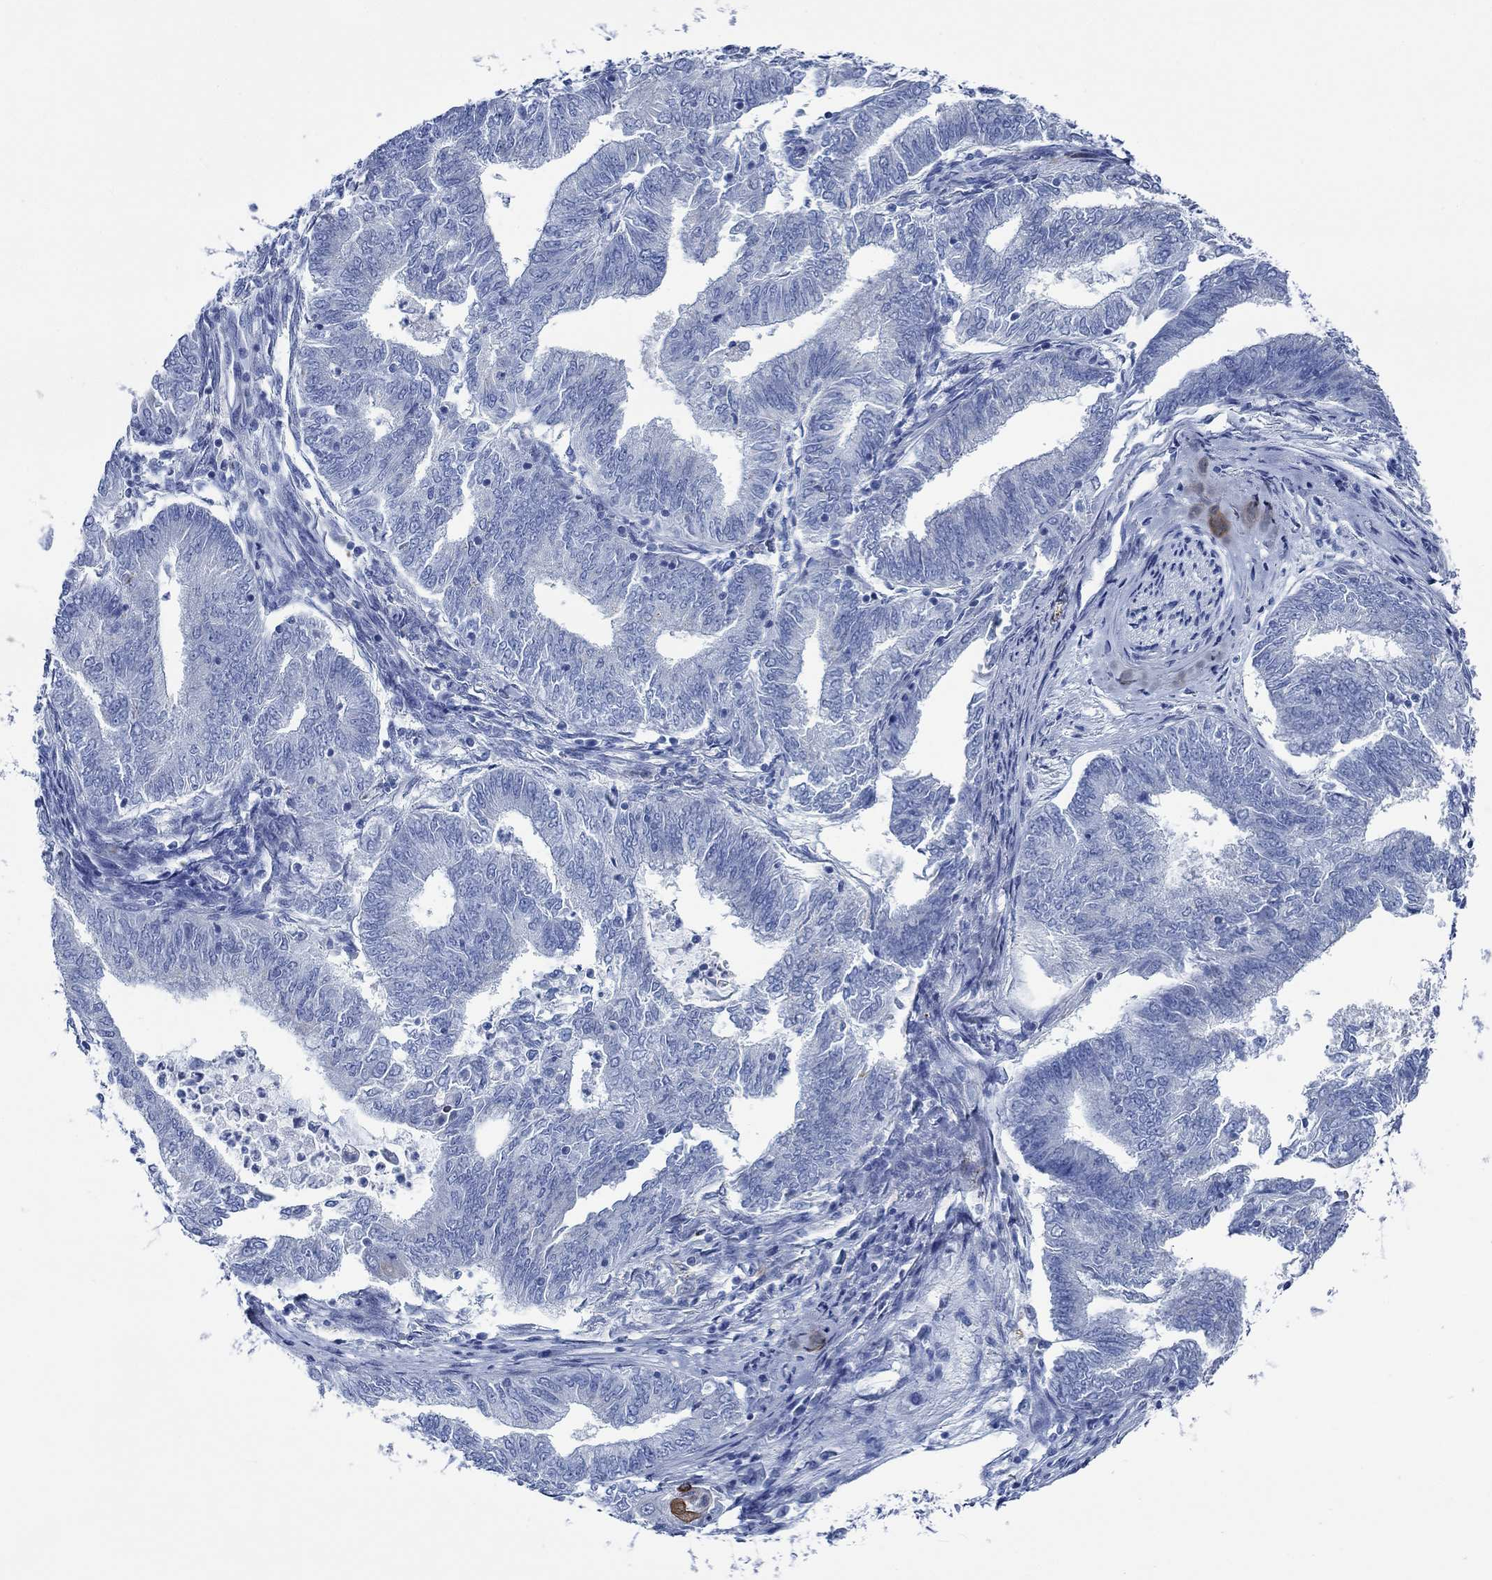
{"staining": {"intensity": "negative", "quantity": "none", "location": "none"}, "tissue": "endometrial cancer", "cell_type": "Tumor cells", "image_type": "cancer", "snomed": [{"axis": "morphology", "description": "Adenocarcinoma, NOS"}, {"axis": "topography", "description": "Endometrium"}], "caption": "An image of human endometrial cancer (adenocarcinoma) is negative for staining in tumor cells.", "gene": "SVEP1", "patient": {"sex": "female", "age": 62}}